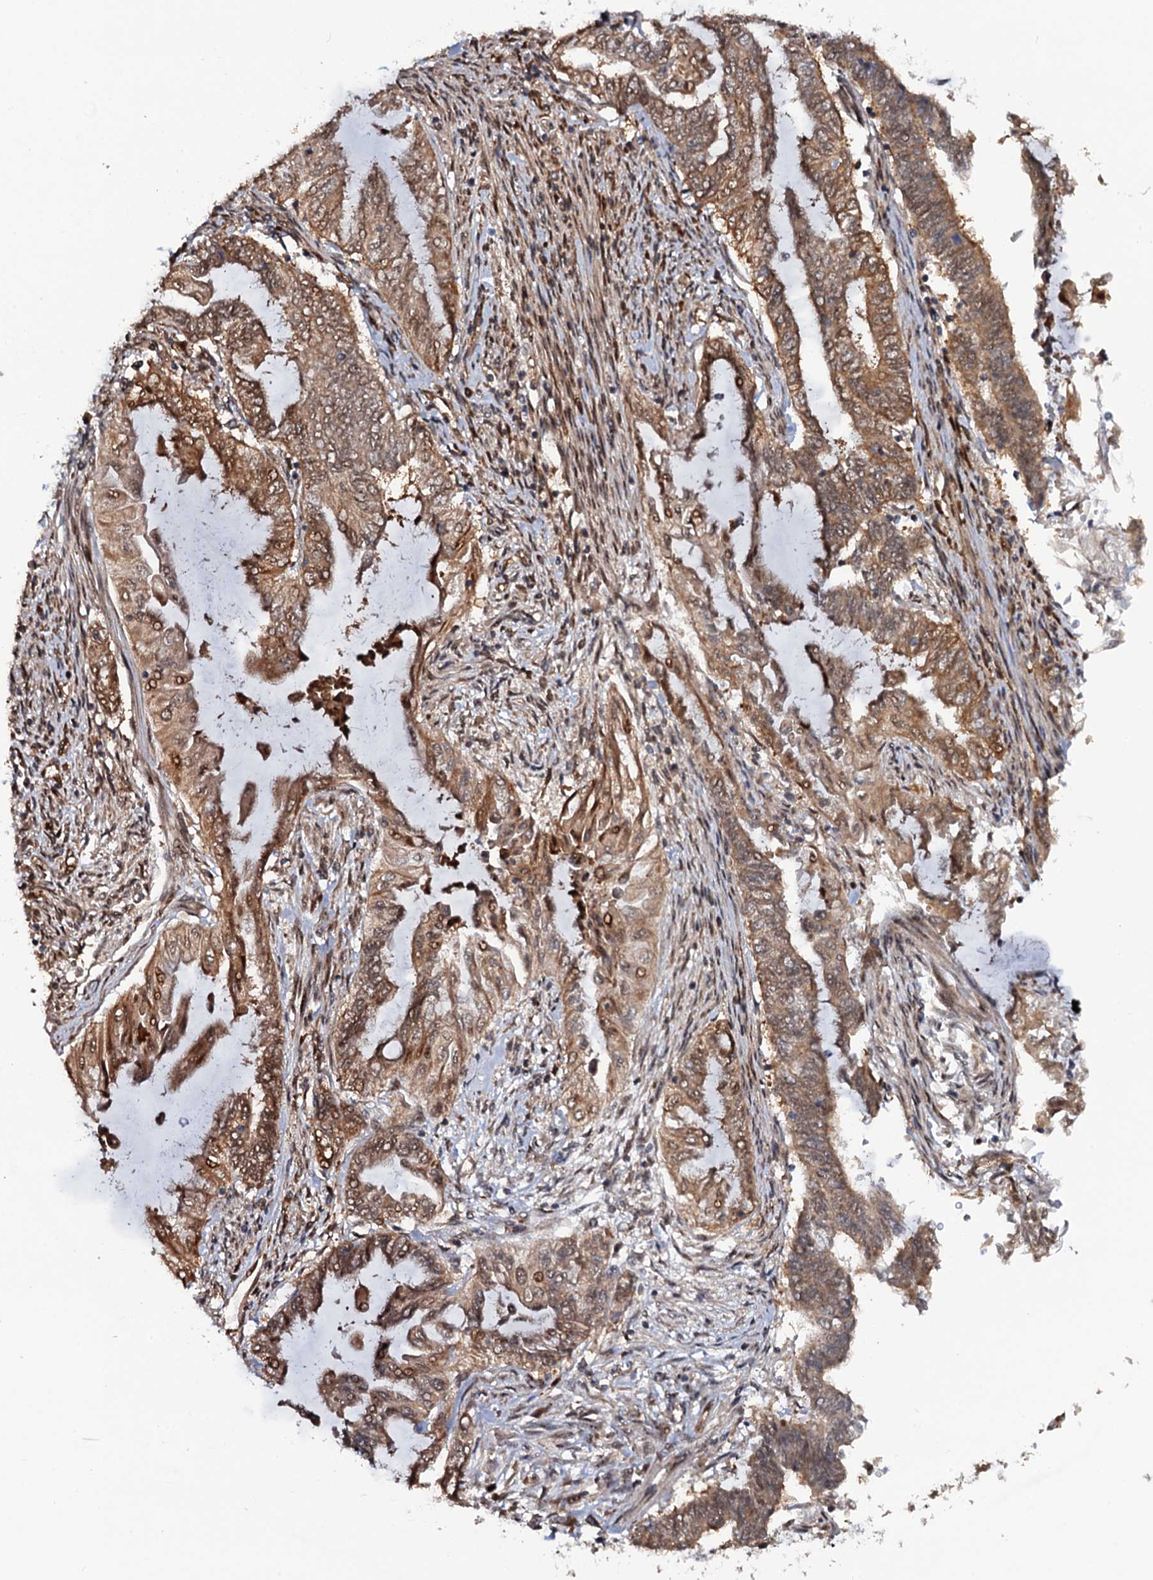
{"staining": {"intensity": "moderate", "quantity": ">75%", "location": "cytoplasmic/membranous,nuclear"}, "tissue": "endometrial cancer", "cell_type": "Tumor cells", "image_type": "cancer", "snomed": [{"axis": "morphology", "description": "Adenocarcinoma, NOS"}, {"axis": "topography", "description": "Uterus"}, {"axis": "topography", "description": "Endometrium"}], "caption": "Protein staining displays moderate cytoplasmic/membranous and nuclear expression in about >75% of tumor cells in adenocarcinoma (endometrial). (Brightfield microscopy of DAB IHC at high magnification).", "gene": "CDC23", "patient": {"sex": "female", "age": 70}}